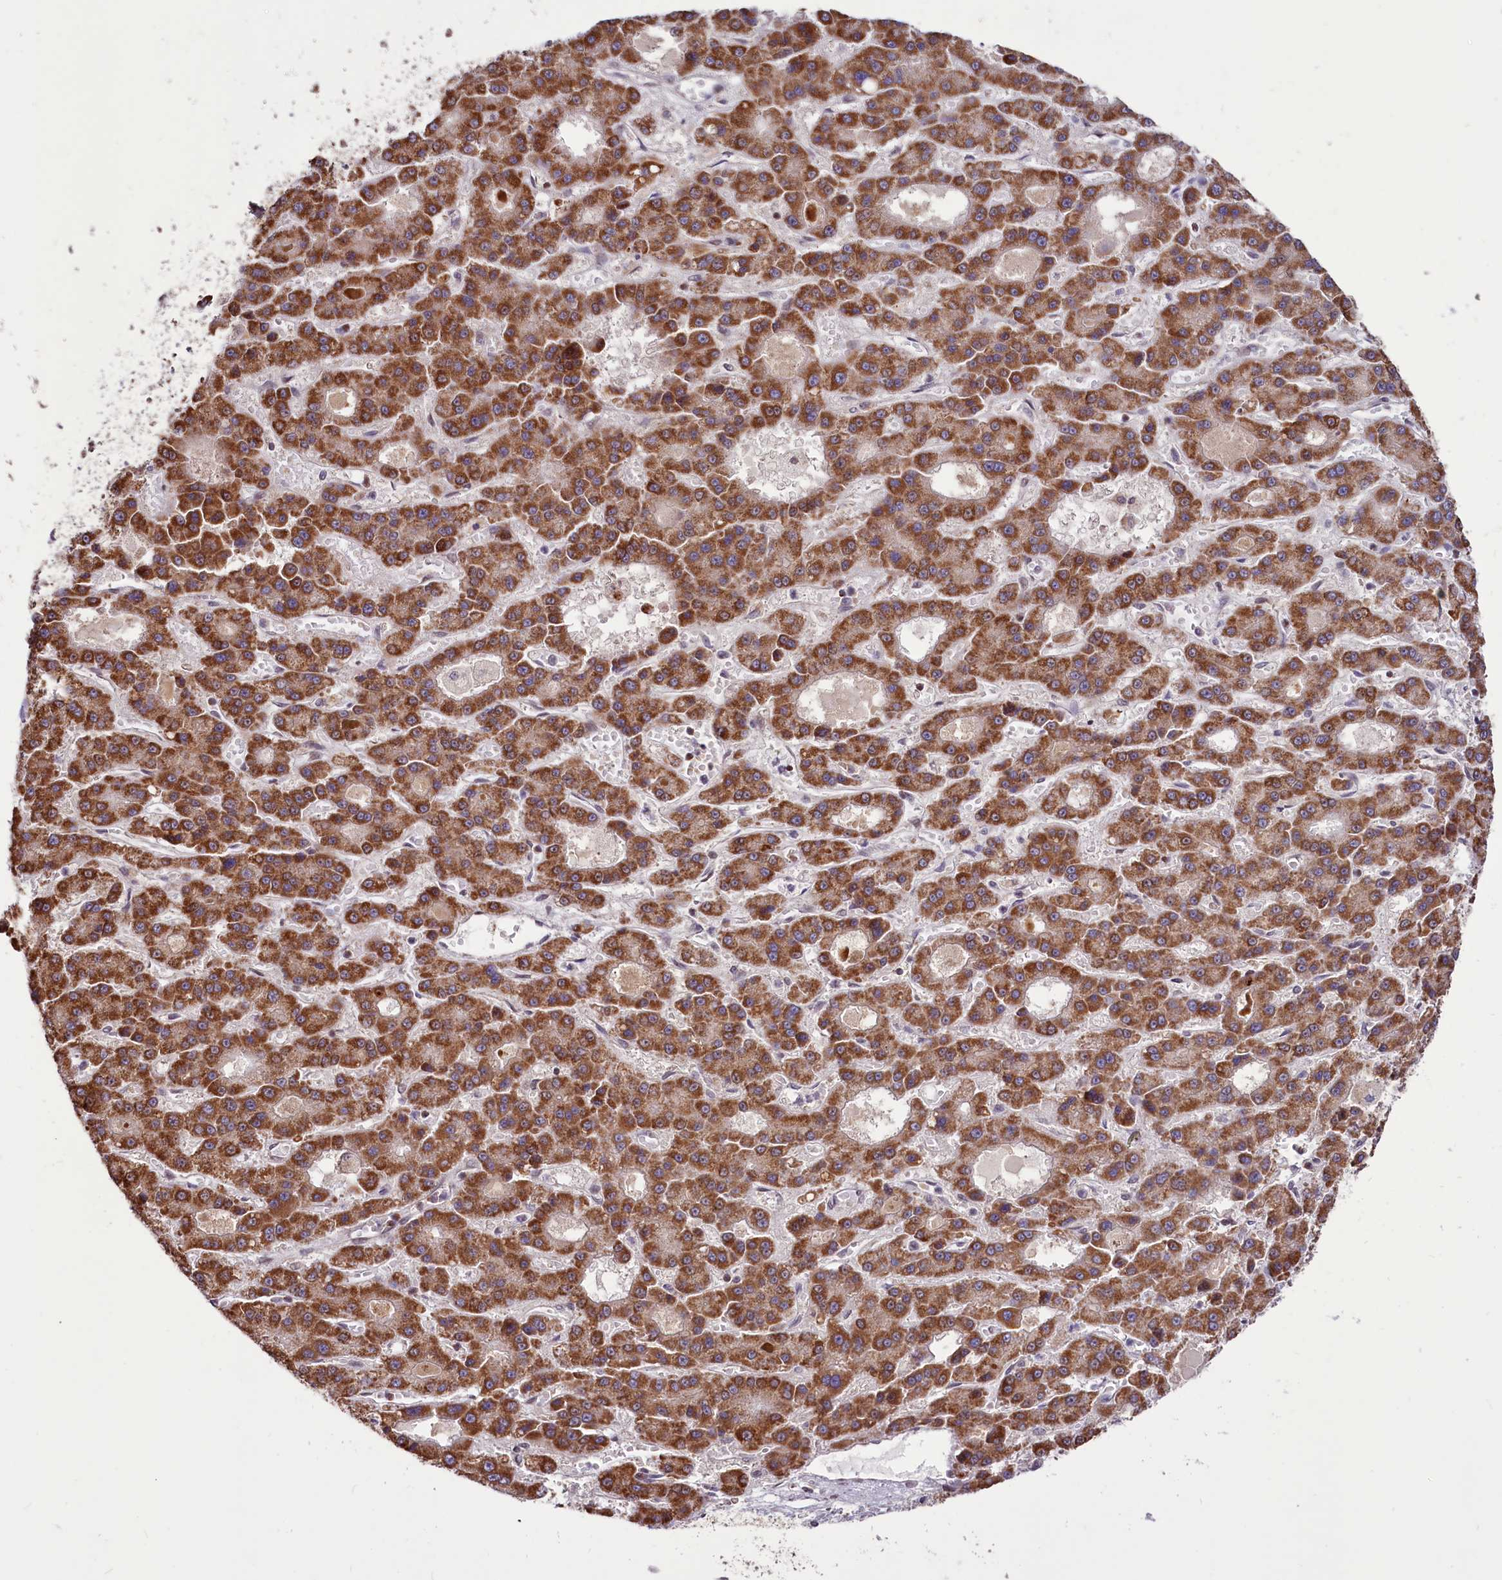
{"staining": {"intensity": "strong", "quantity": ">75%", "location": "cytoplasmic/membranous"}, "tissue": "liver cancer", "cell_type": "Tumor cells", "image_type": "cancer", "snomed": [{"axis": "morphology", "description": "Carcinoma, Hepatocellular, NOS"}, {"axis": "topography", "description": "Liver"}], "caption": "This micrograph demonstrates immunohistochemistry staining of human liver cancer, with high strong cytoplasmic/membranous positivity in about >75% of tumor cells.", "gene": "PHC3", "patient": {"sex": "male", "age": 70}}